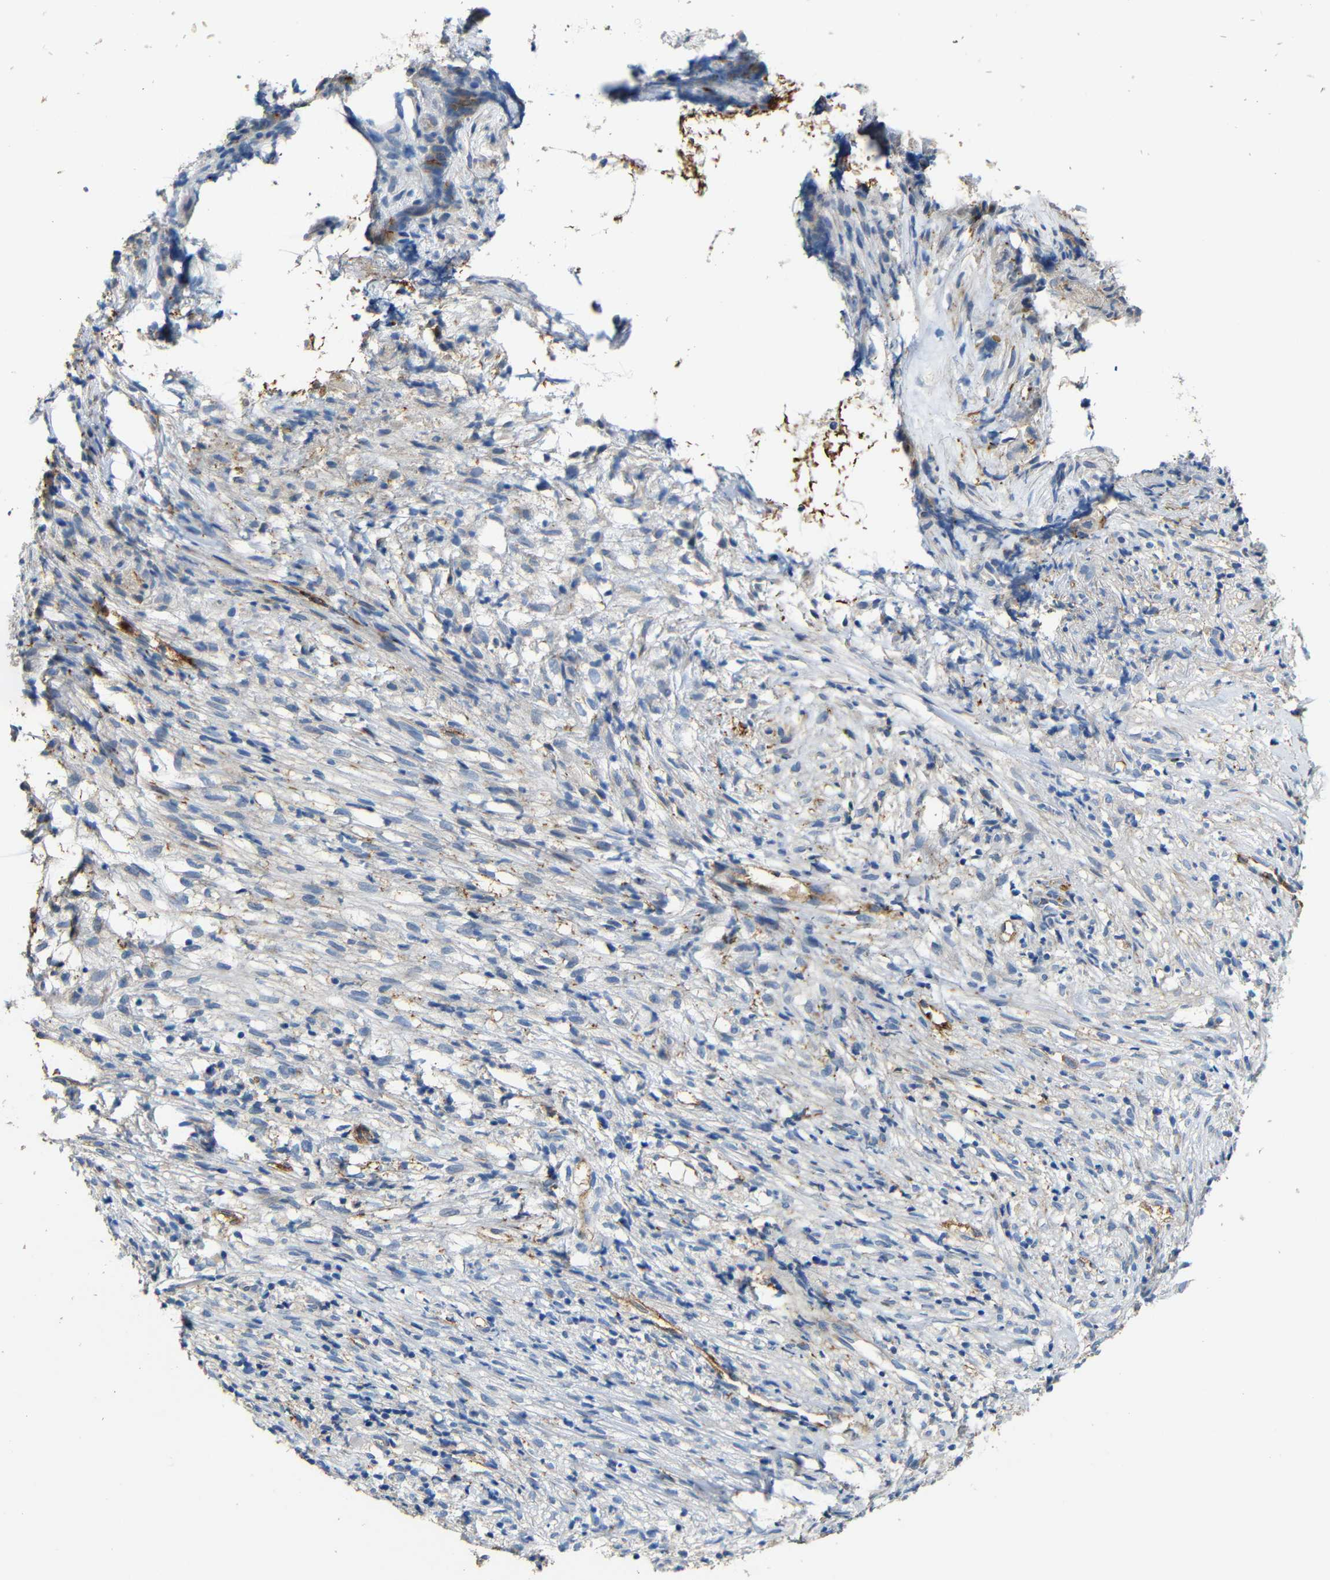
{"staining": {"intensity": "negative", "quantity": "none", "location": "none"}, "tissue": "ovarian cancer", "cell_type": "Tumor cells", "image_type": "cancer", "snomed": [{"axis": "morphology", "description": "Carcinoma, endometroid"}, {"axis": "topography", "description": "Ovary"}], "caption": "IHC of human endometroid carcinoma (ovarian) demonstrates no positivity in tumor cells.", "gene": "ACKR2", "patient": {"sex": "female", "age": 42}}